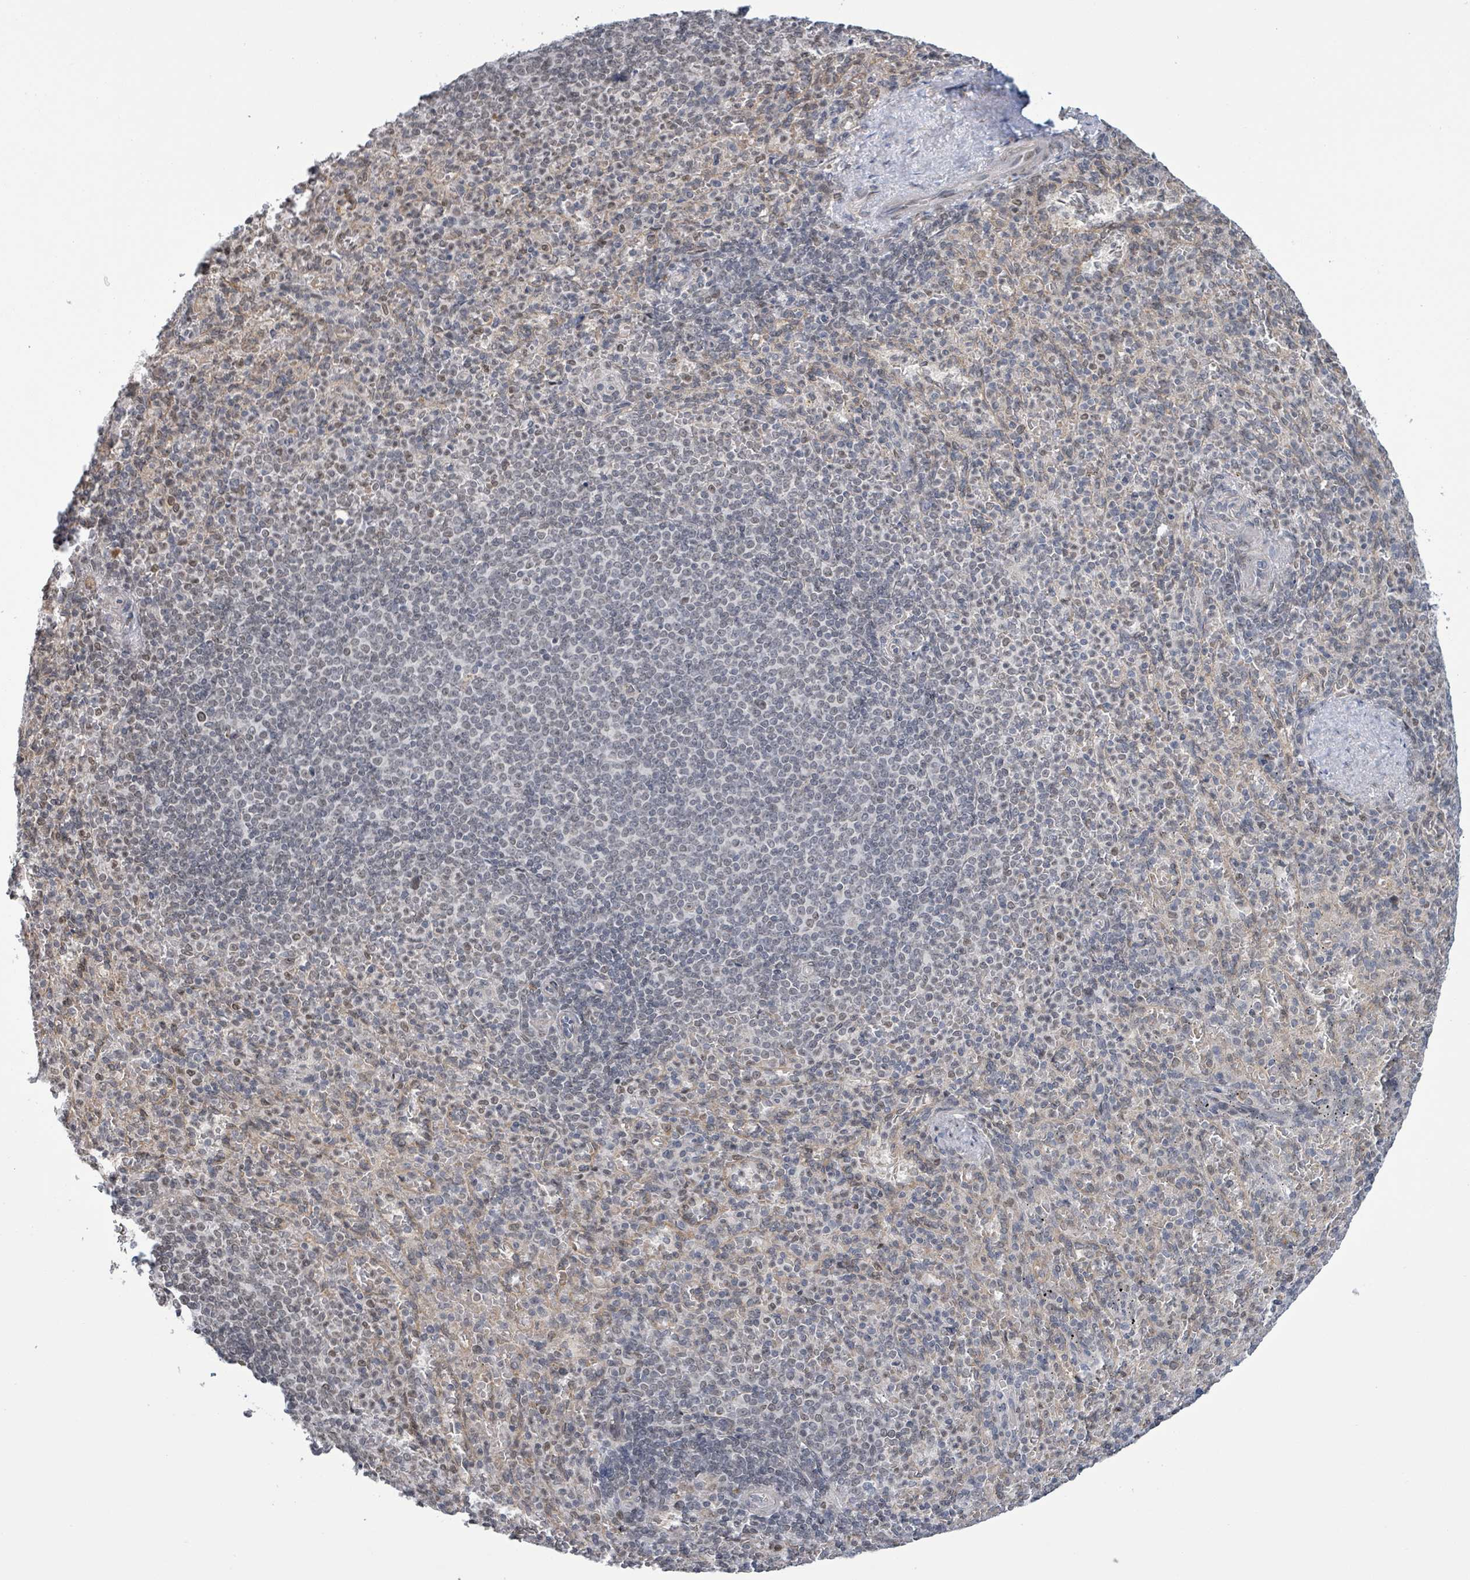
{"staining": {"intensity": "weak", "quantity": "<25%", "location": "nuclear"}, "tissue": "spleen", "cell_type": "Cells in red pulp", "image_type": "normal", "snomed": [{"axis": "morphology", "description": "Normal tissue, NOS"}, {"axis": "topography", "description": "Spleen"}], "caption": "A photomicrograph of human spleen is negative for staining in cells in red pulp. Nuclei are stained in blue.", "gene": "SBF2", "patient": {"sex": "female", "age": 74}}